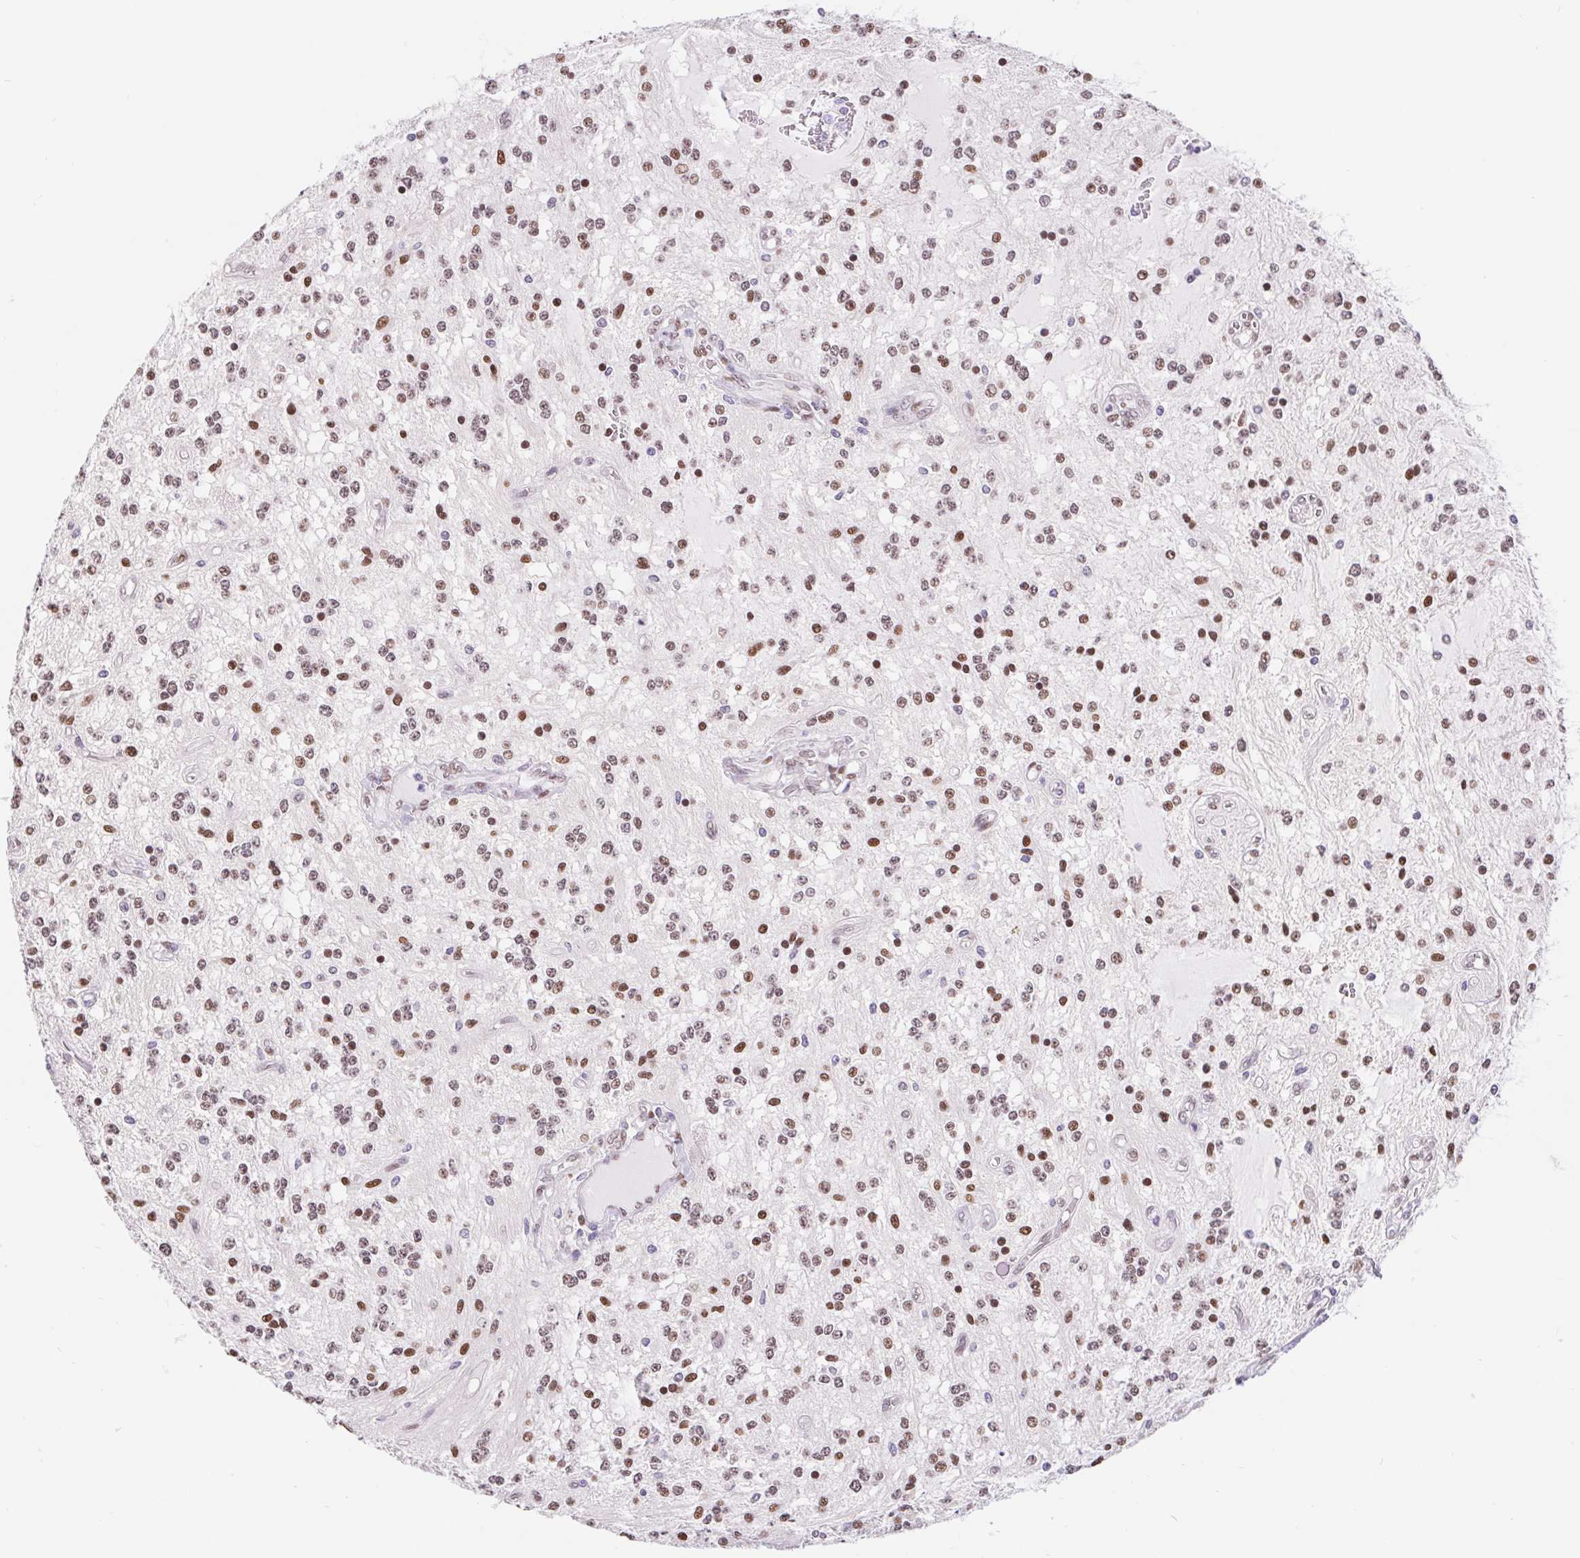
{"staining": {"intensity": "moderate", "quantity": ">75%", "location": "nuclear"}, "tissue": "glioma", "cell_type": "Tumor cells", "image_type": "cancer", "snomed": [{"axis": "morphology", "description": "Glioma, malignant, Low grade"}, {"axis": "topography", "description": "Cerebellum"}], "caption": "Immunohistochemical staining of low-grade glioma (malignant) exhibits moderate nuclear protein positivity in approximately >75% of tumor cells.", "gene": "CAND1", "patient": {"sex": "female", "age": 14}}